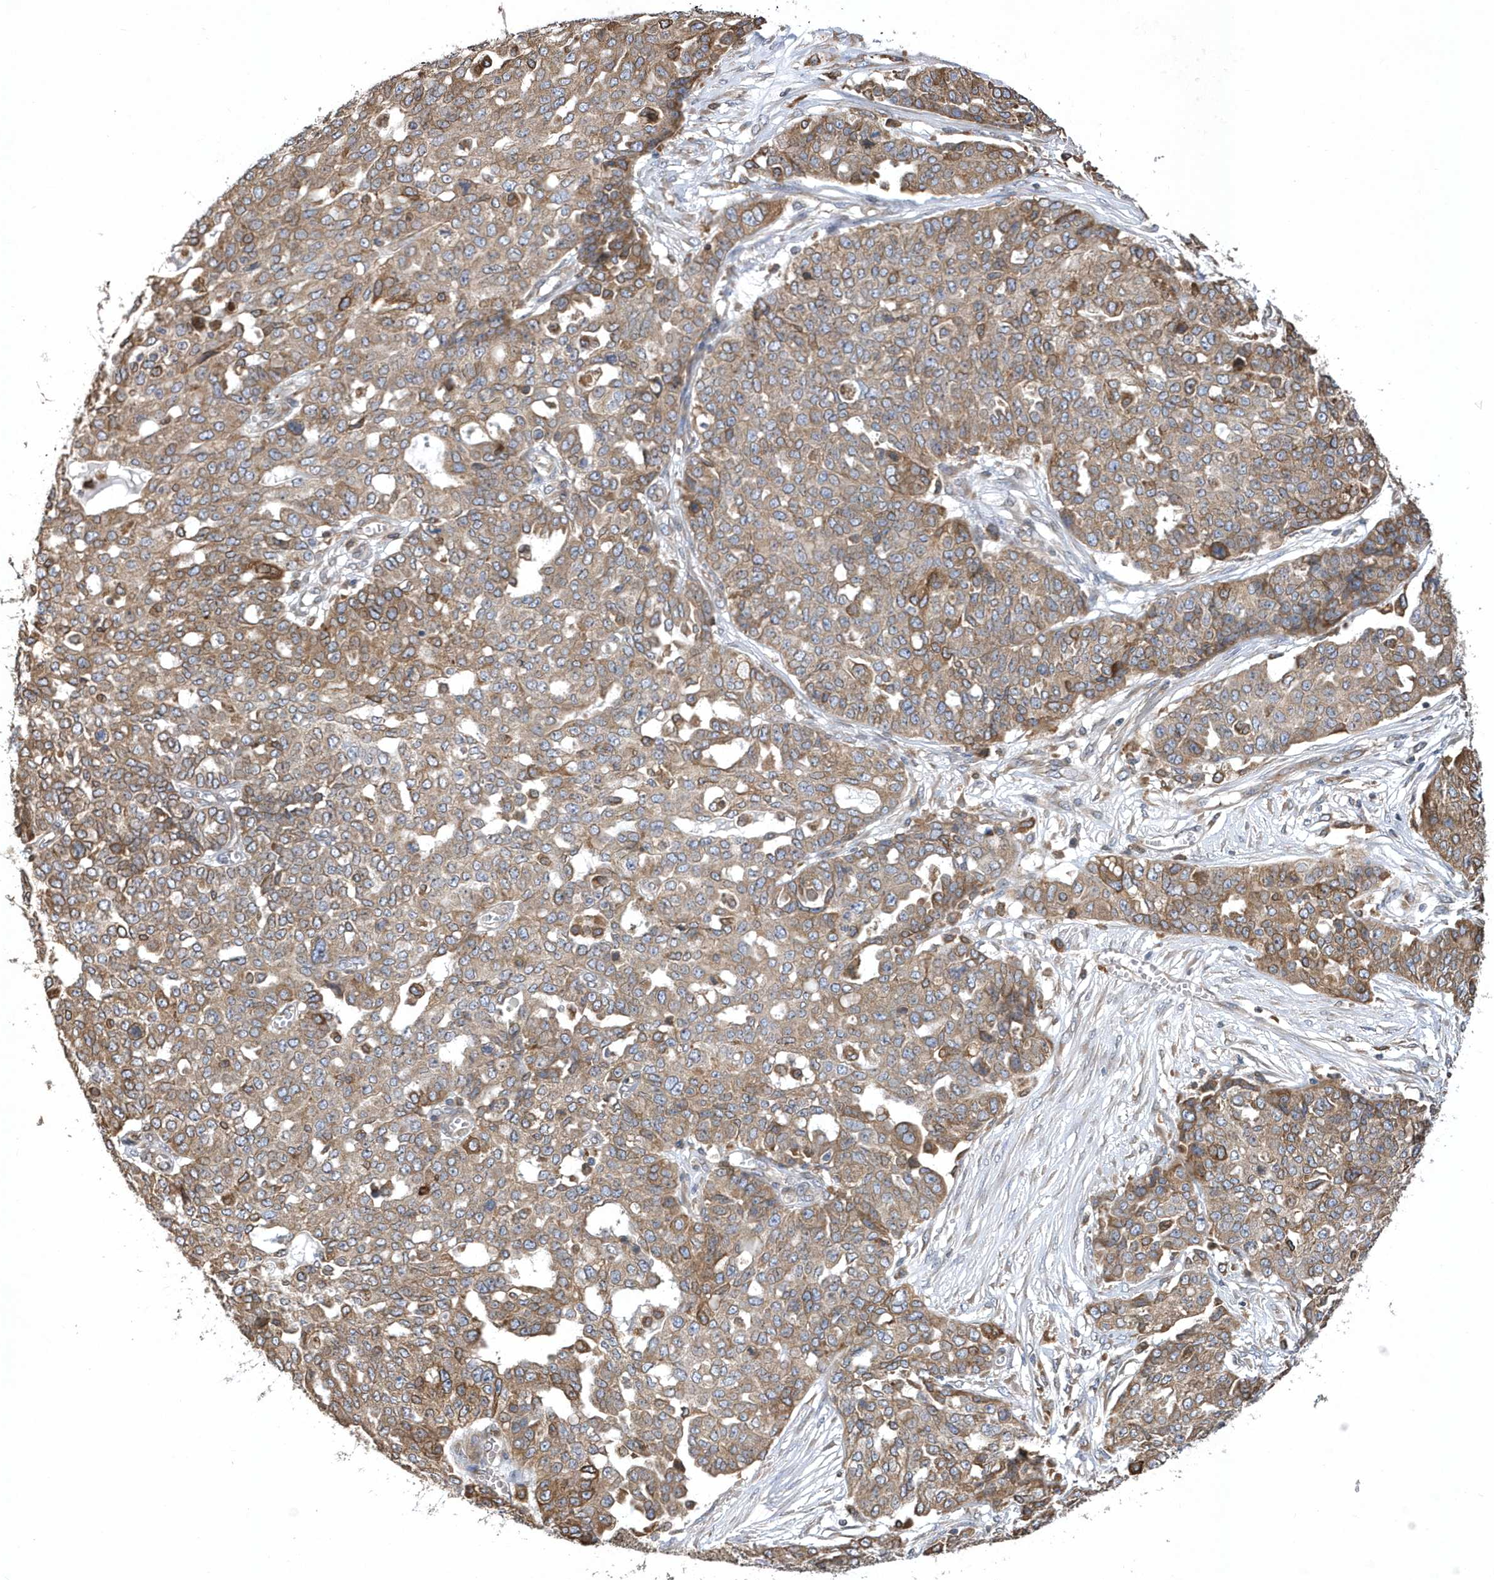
{"staining": {"intensity": "moderate", "quantity": ">75%", "location": "cytoplasmic/membranous"}, "tissue": "ovarian cancer", "cell_type": "Tumor cells", "image_type": "cancer", "snomed": [{"axis": "morphology", "description": "Cystadenocarcinoma, serous, NOS"}, {"axis": "topography", "description": "Soft tissue"}, {"axis": "topography", "description": "Ovary"}], "caption": "There is medium levels of moderate cytoplasmic/membranous positivity in tumor cells of ovarian cancer (serous cystadenocarcinoma), as demonstrated by immunohistochemical staining (brown color).", "gene": "VAMP7", "patient": {"sex": "female", "age": 57}}